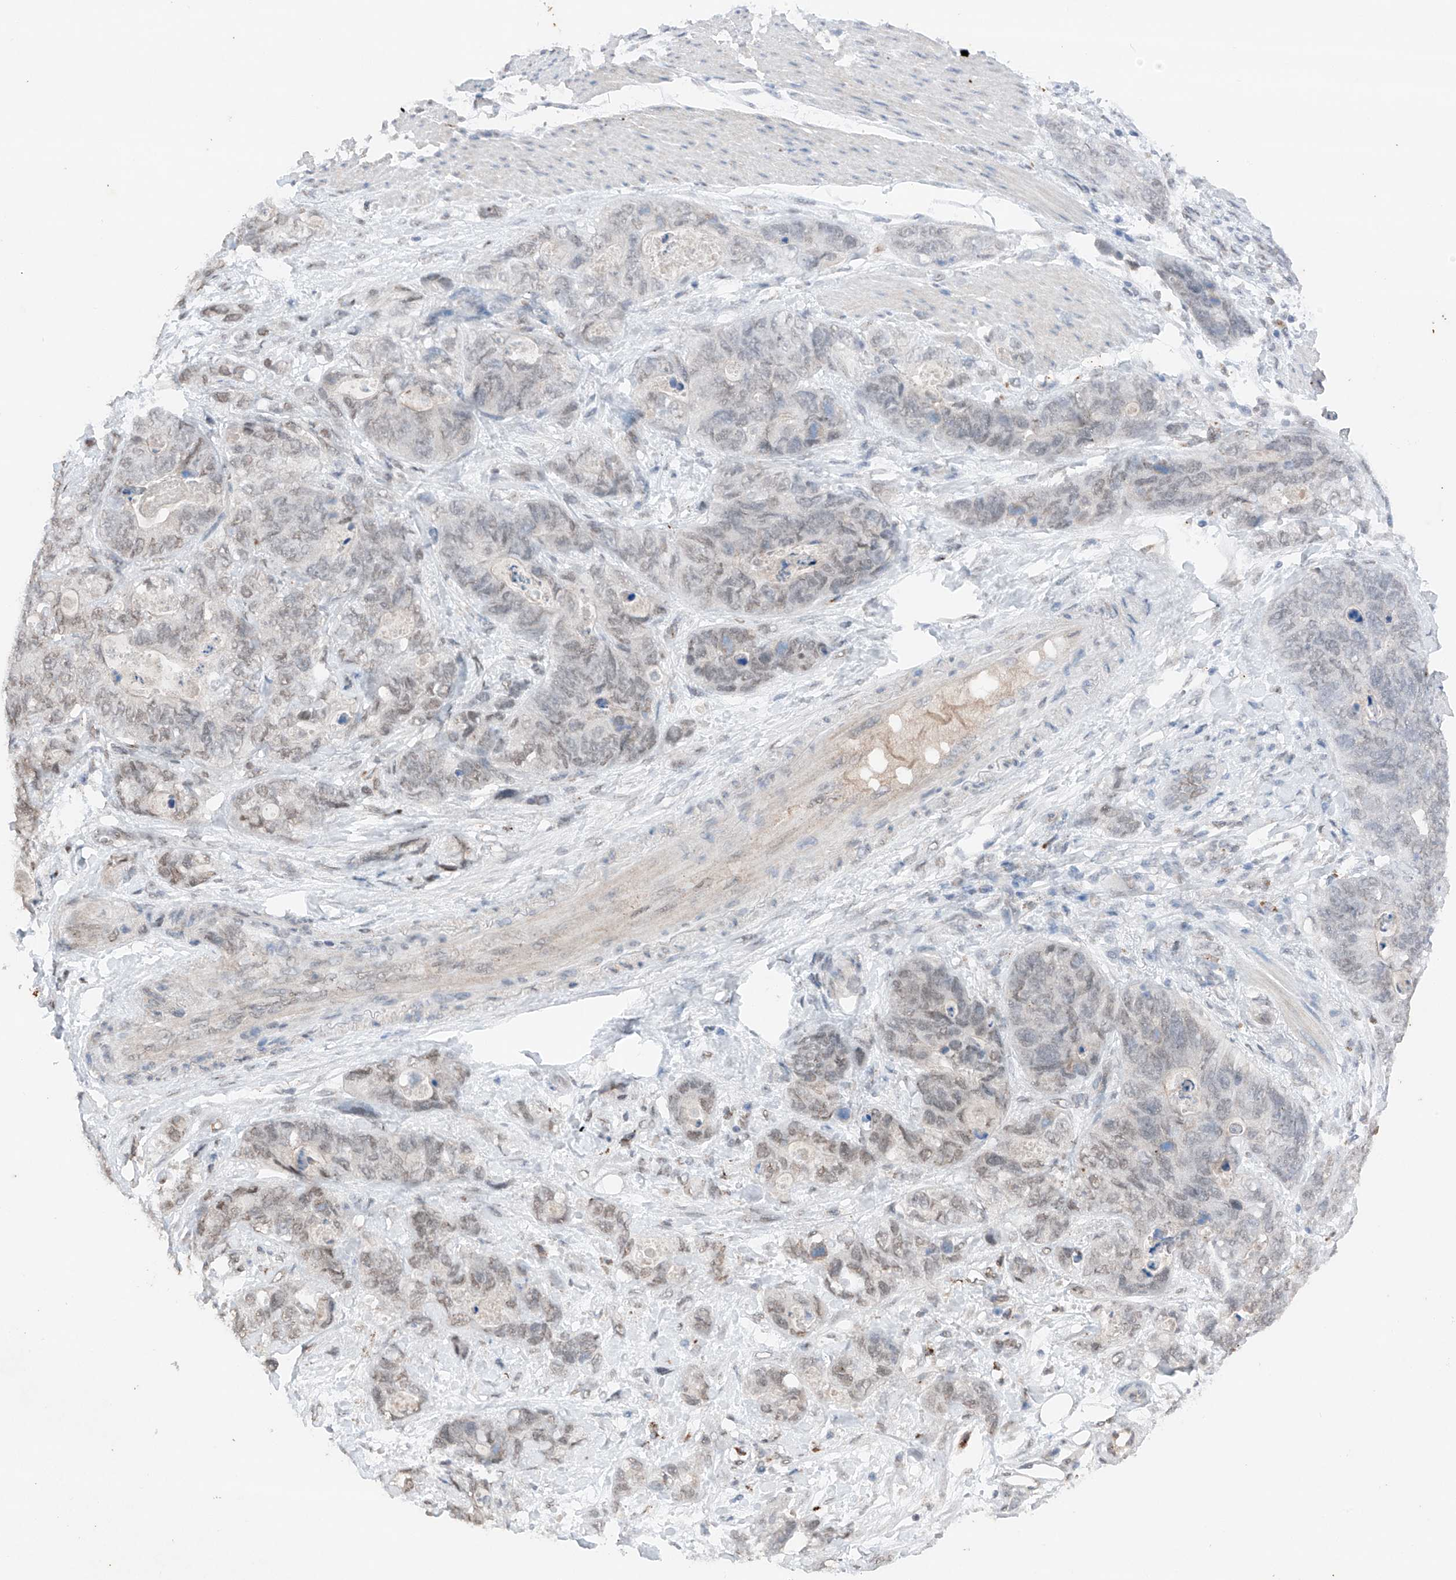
{"staining": {"intensity": "weak", "quantity": "<25%", "location": "nuclear"}, "tissue": "stomach cancer", "cell_type": "Tumor cells", "image_type": "cancer", "snomed": [{"axis": "morphology", "description": "Normal tissue, NOS"}, {"axis": "morphology", "description": "Adenocarcinoma, NOS"}, {"axis": "topography", "description": "Stomach"}], "caption": "This is a histopathology image of immunohistochemistry staining of stomach cancer (adenocarcinoma), which shows no staining in tumor cells.", "gene": "TBX4", "patient": {"sex": "female", "age": 89}}